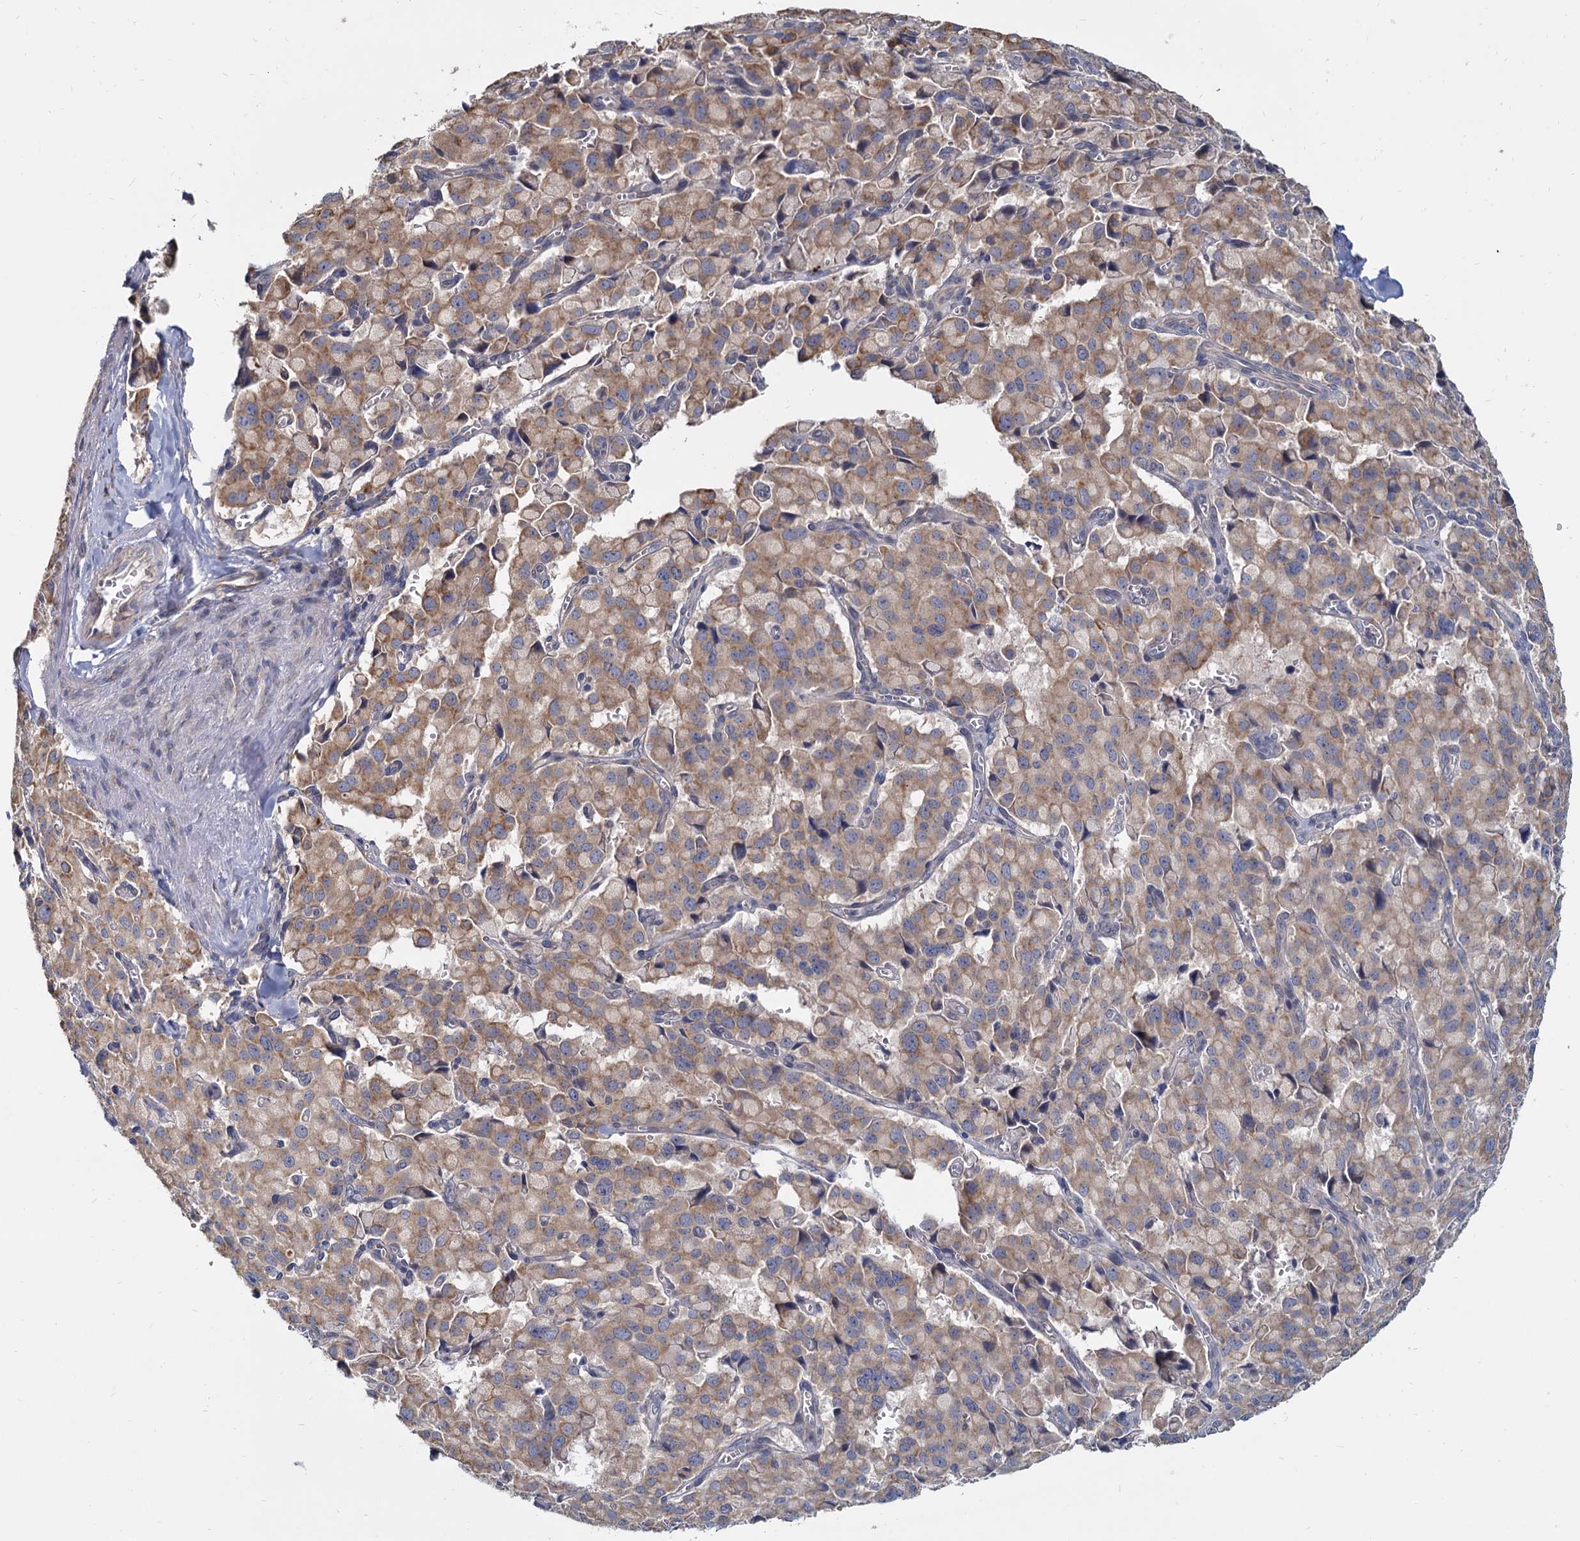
{"staining": {"intensity": "moderate", "quantity": "25%-75%", "location": "cytoplasmic/membranous"}, "tissue": "pancreatic cancer", "cell_type": "Tumor cells", "image_type": "cancer", "snomed": [{"axis": "morphology", "description": "Adenocarcinoma, NOS"}, {"axis": "topography", "description": "Pancreas"}], "caption": "Human adenocarcinoma (pancreatic) stained with a protein marker demonstrates moderate staining in tumor cells.", "gene": "LRRC51", "patient": {"sex": "male", "age": 65}}